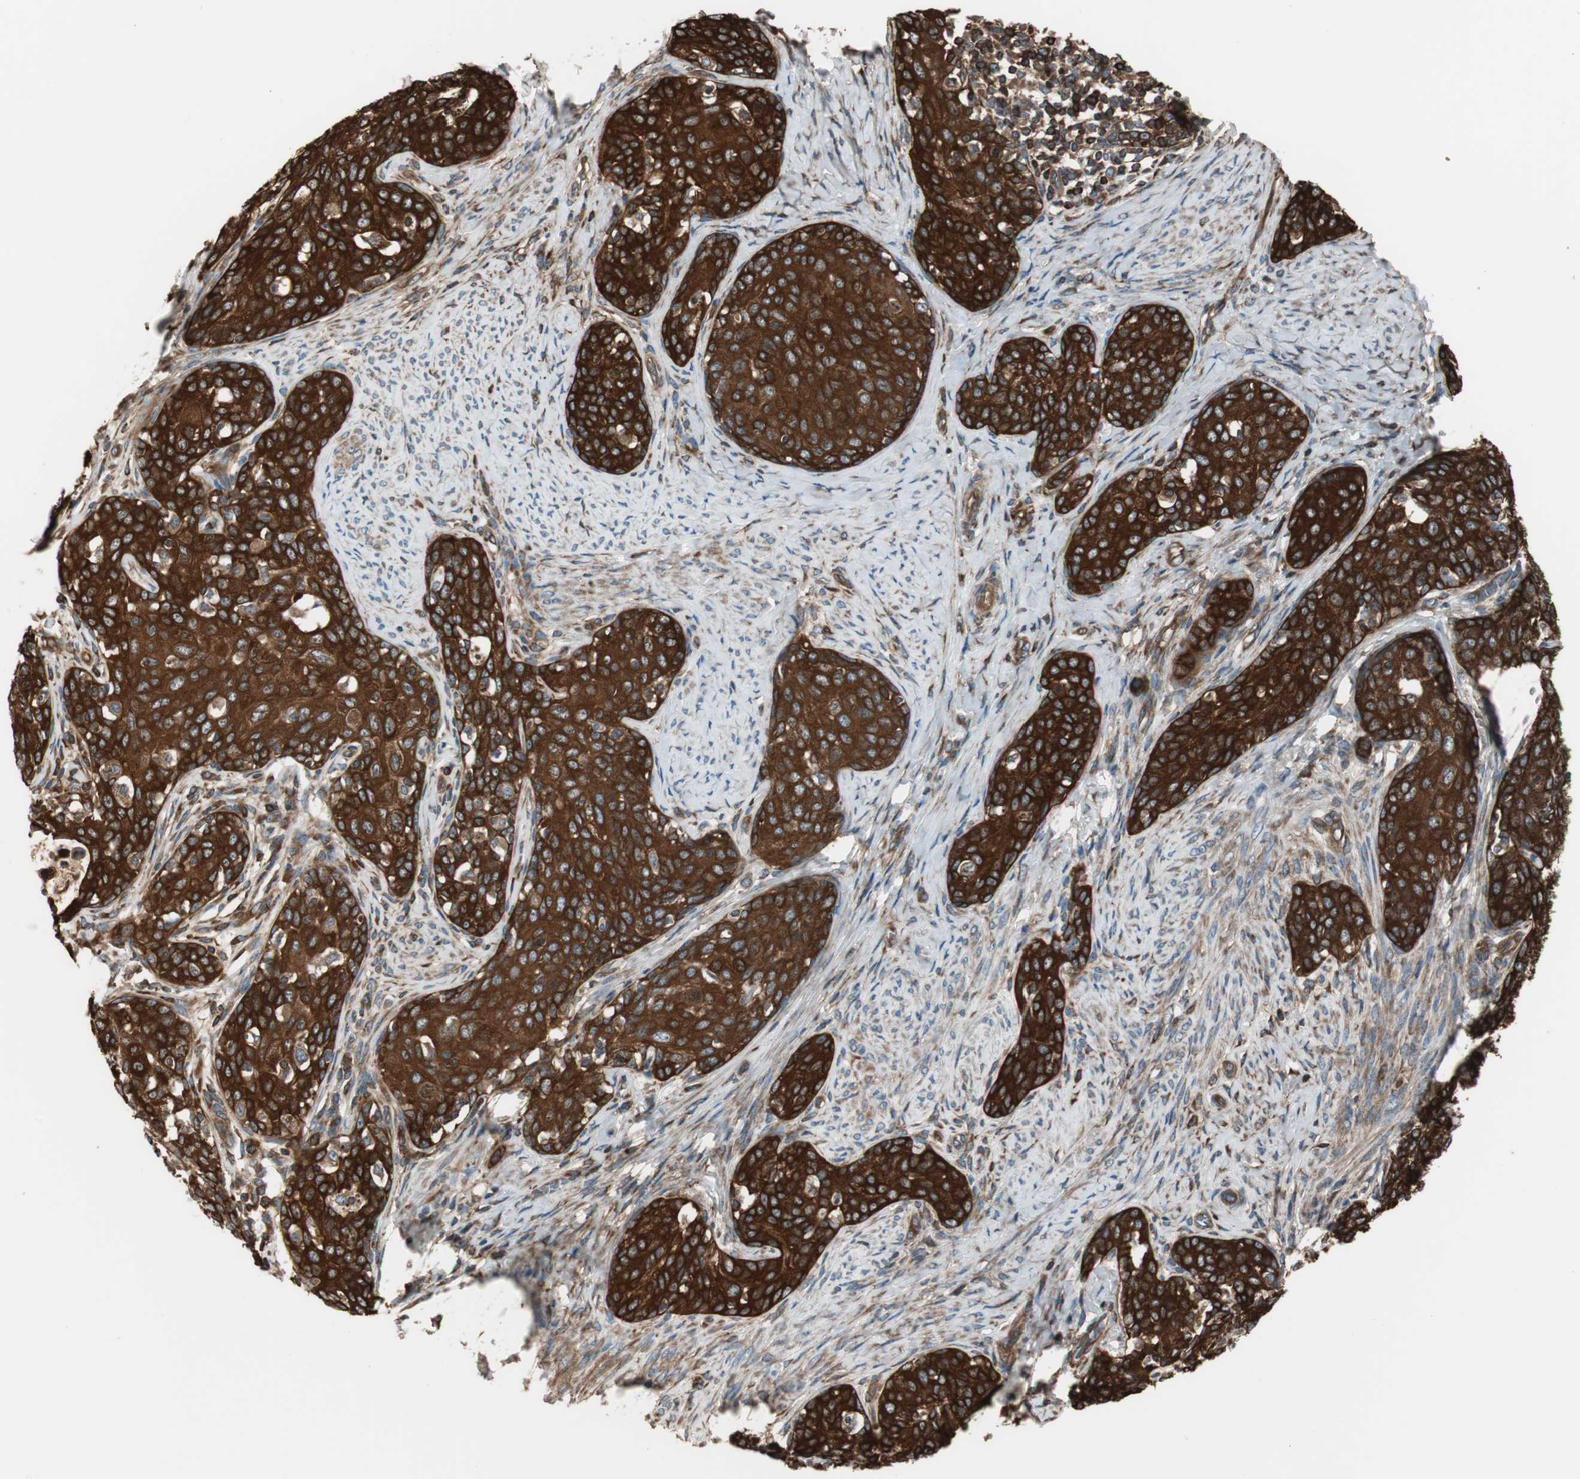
{"staining": {"intensity": "strong", "quantity": ">75%", "location": "cytoplasmic/membranous"}, "tissue": "cervical cancer", "cell_type": "Tumor cells", "image_type": "cancer", "snomed": [{"axis": "morphology", "description": "Squamous cell carcinoma, NOS"}, {"axis": "morphology", "description": "Adenocarcinoma, NOS"}, {"axis": "topography", "description": "Cervix"}], "caption": "A brown stain labels strong cytoplasmic/membranous expression of a protein in human adenocarcinoma (cervical) tumor cells.", "gene": "CAPNS1", "patient": {"sex": "female", "age": 52}}